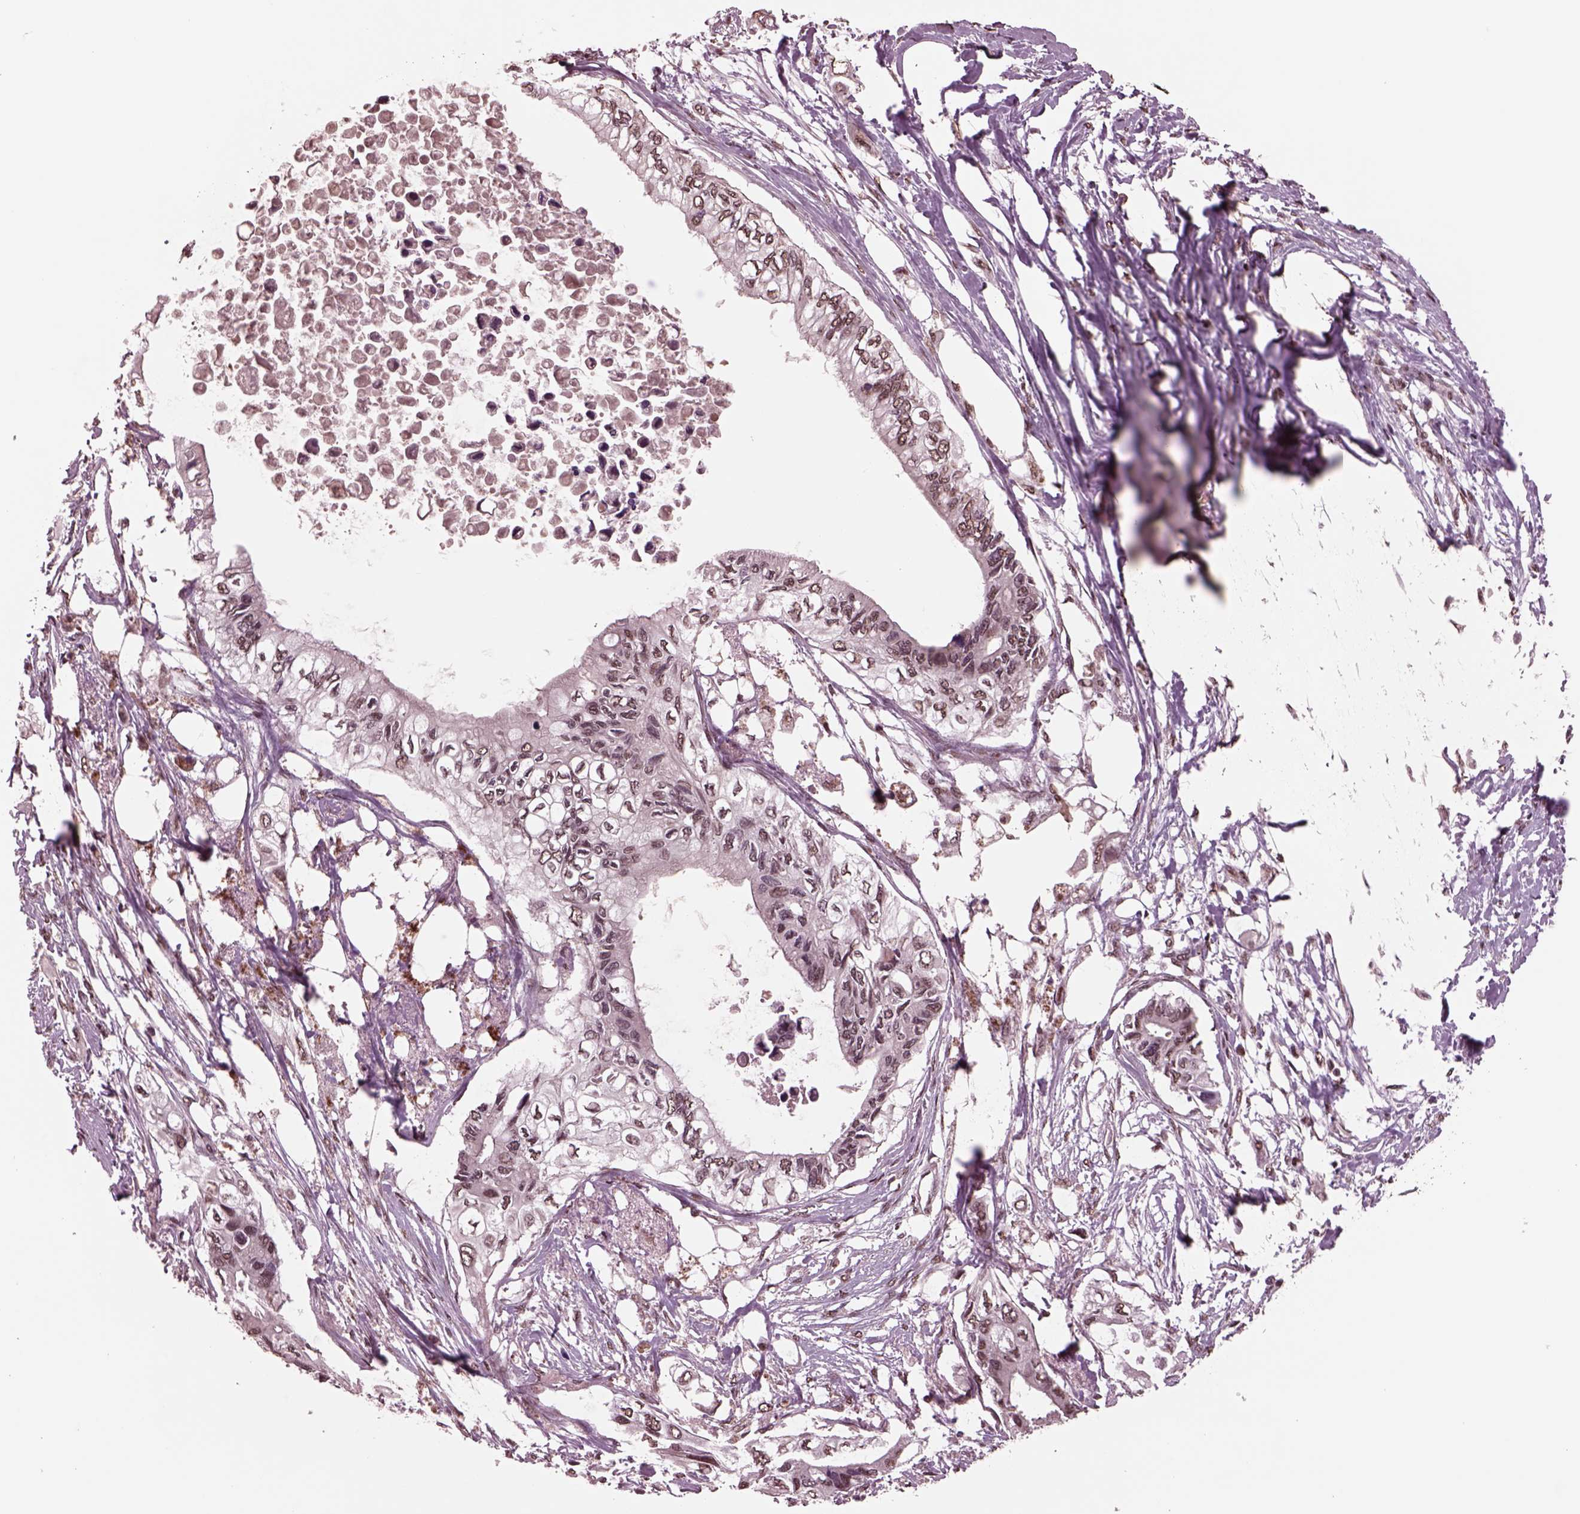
{"staining": {"intensity": "weak", "quantity": "25%-75%", "location": "nuclear"}, "tissue": "pancreatic cancer", "cell_type": "Tumor cells", "image_type": "cancer", "snomed": [{"axis": "morphology", "description": "Adenocarcinoma, NOS"}, {"axis": "topography", "description": "Pancreas"}], "caption": "This is a histology image of immunohistochemistry (IHC) staining of pancreatic cancer (adenocarcinoma), which shows weak staining in the nuclear of tumor cells.", "gene": "NAP1L5", "patient": {"sex": "female", "age": 63}}